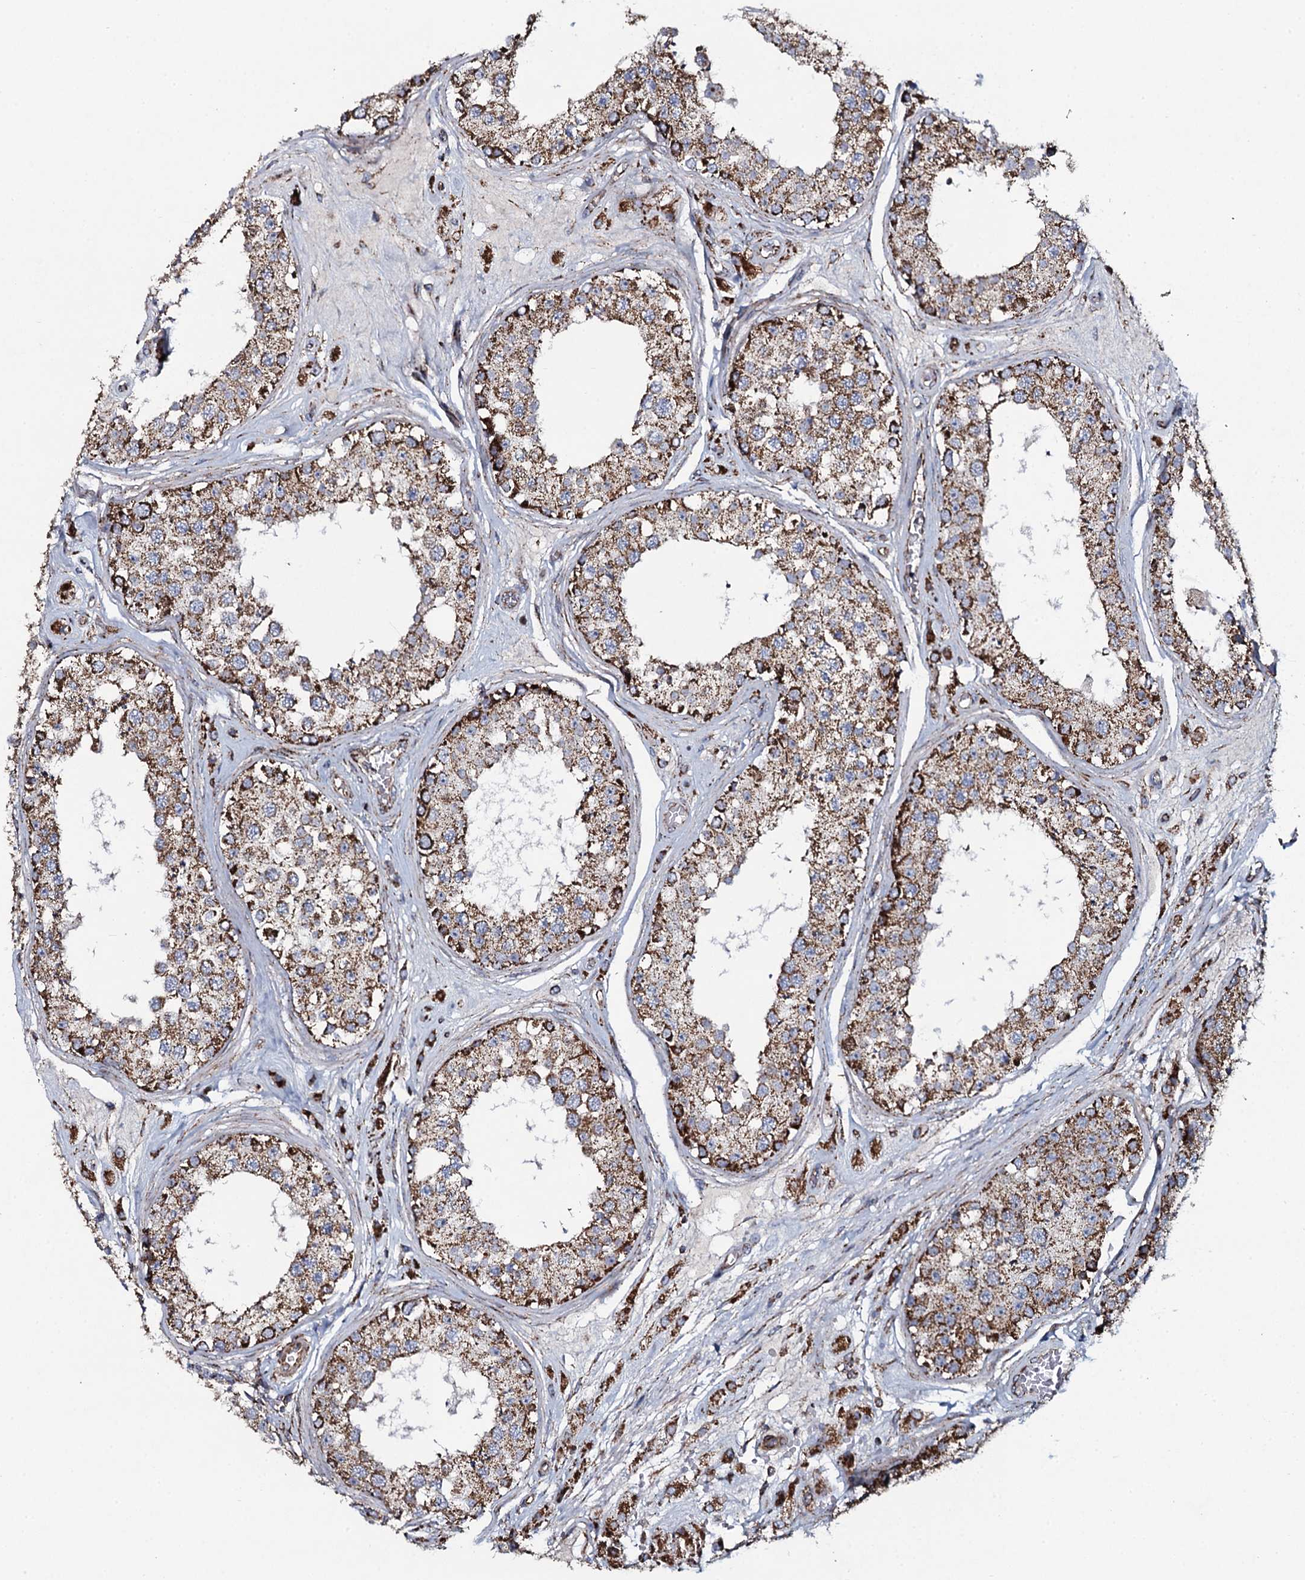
{"staining": {"intensity": "strong", "quantity": "25%-75%", "location": "cytoplasmic/membranous"}, "tissue": "testis", "cell_type": "Cells in seminiferous ducts", "image_type": "normal", "snomed": [{"axis": "morphology", "description": "Normal tissue, NOS"}, {"axis": "topography", "description": "Testis"}], "caption": "This is a micrograph of IHC staining of normal testis, which shows strong positivity in the cytoplasmic/membranous of cells in seminiferous ducts.", "gene": "EVC2", "patient": {"sex": "male", "age": 25}}